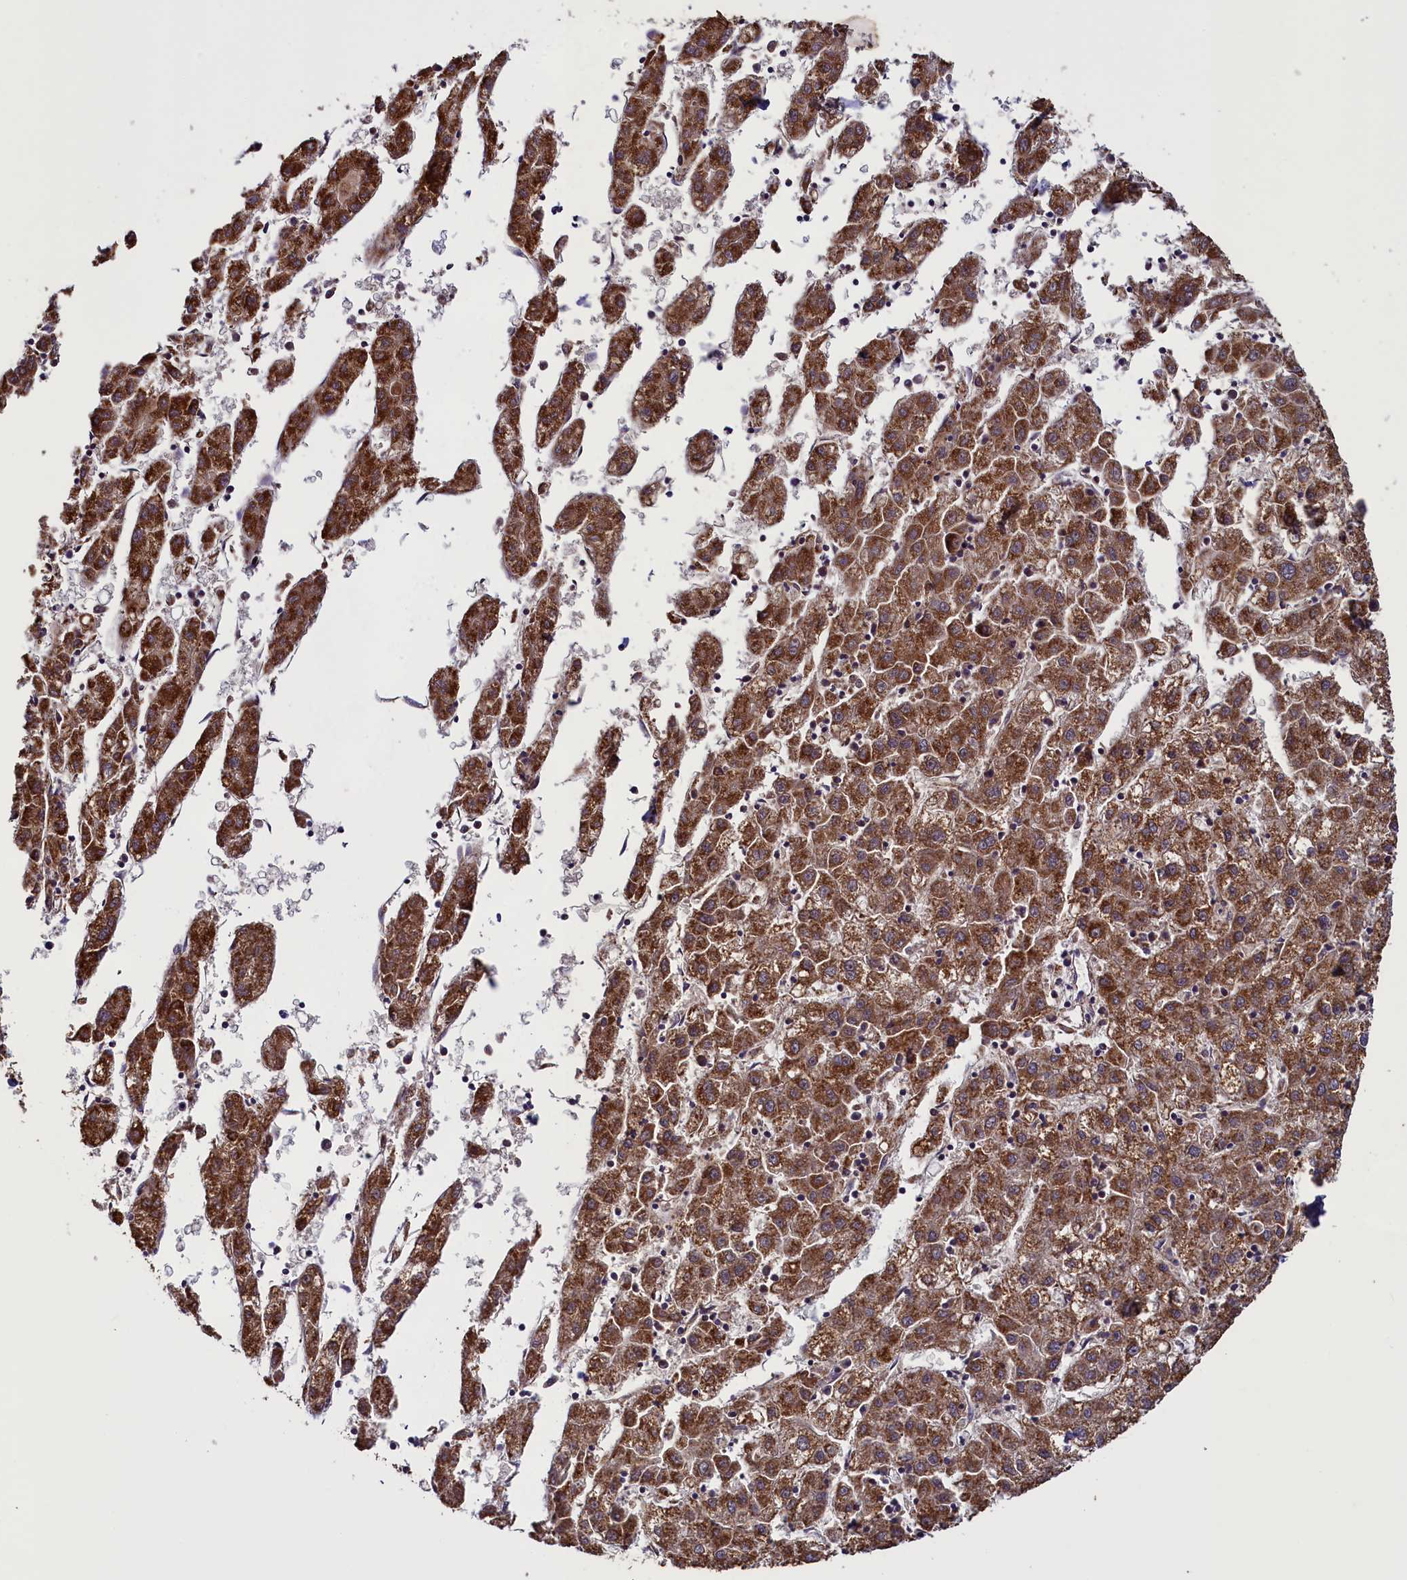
{"staining": {"intensity": "moderate", "quantity": ">75%", "location": "cytoplasmic/membranous"}, "tissue": "liver cancer", "cell_type": "Tumor cells", "image_type": "cancer", "snomed": [{"axis": "morphology", "description": "Carcinoma, Hepatocellular, NOS"}, {"axis": "topography", "description": "Liver"}], "caption": "Immunohistochemical staining of human hepatocellular carcinoma (liver) shows medium levels of moderate cytoplasmic/membranous staining in about >75% of tumor cells.", "gene": "ACAD8", "patient": {"sex": "male", "age": 72}}